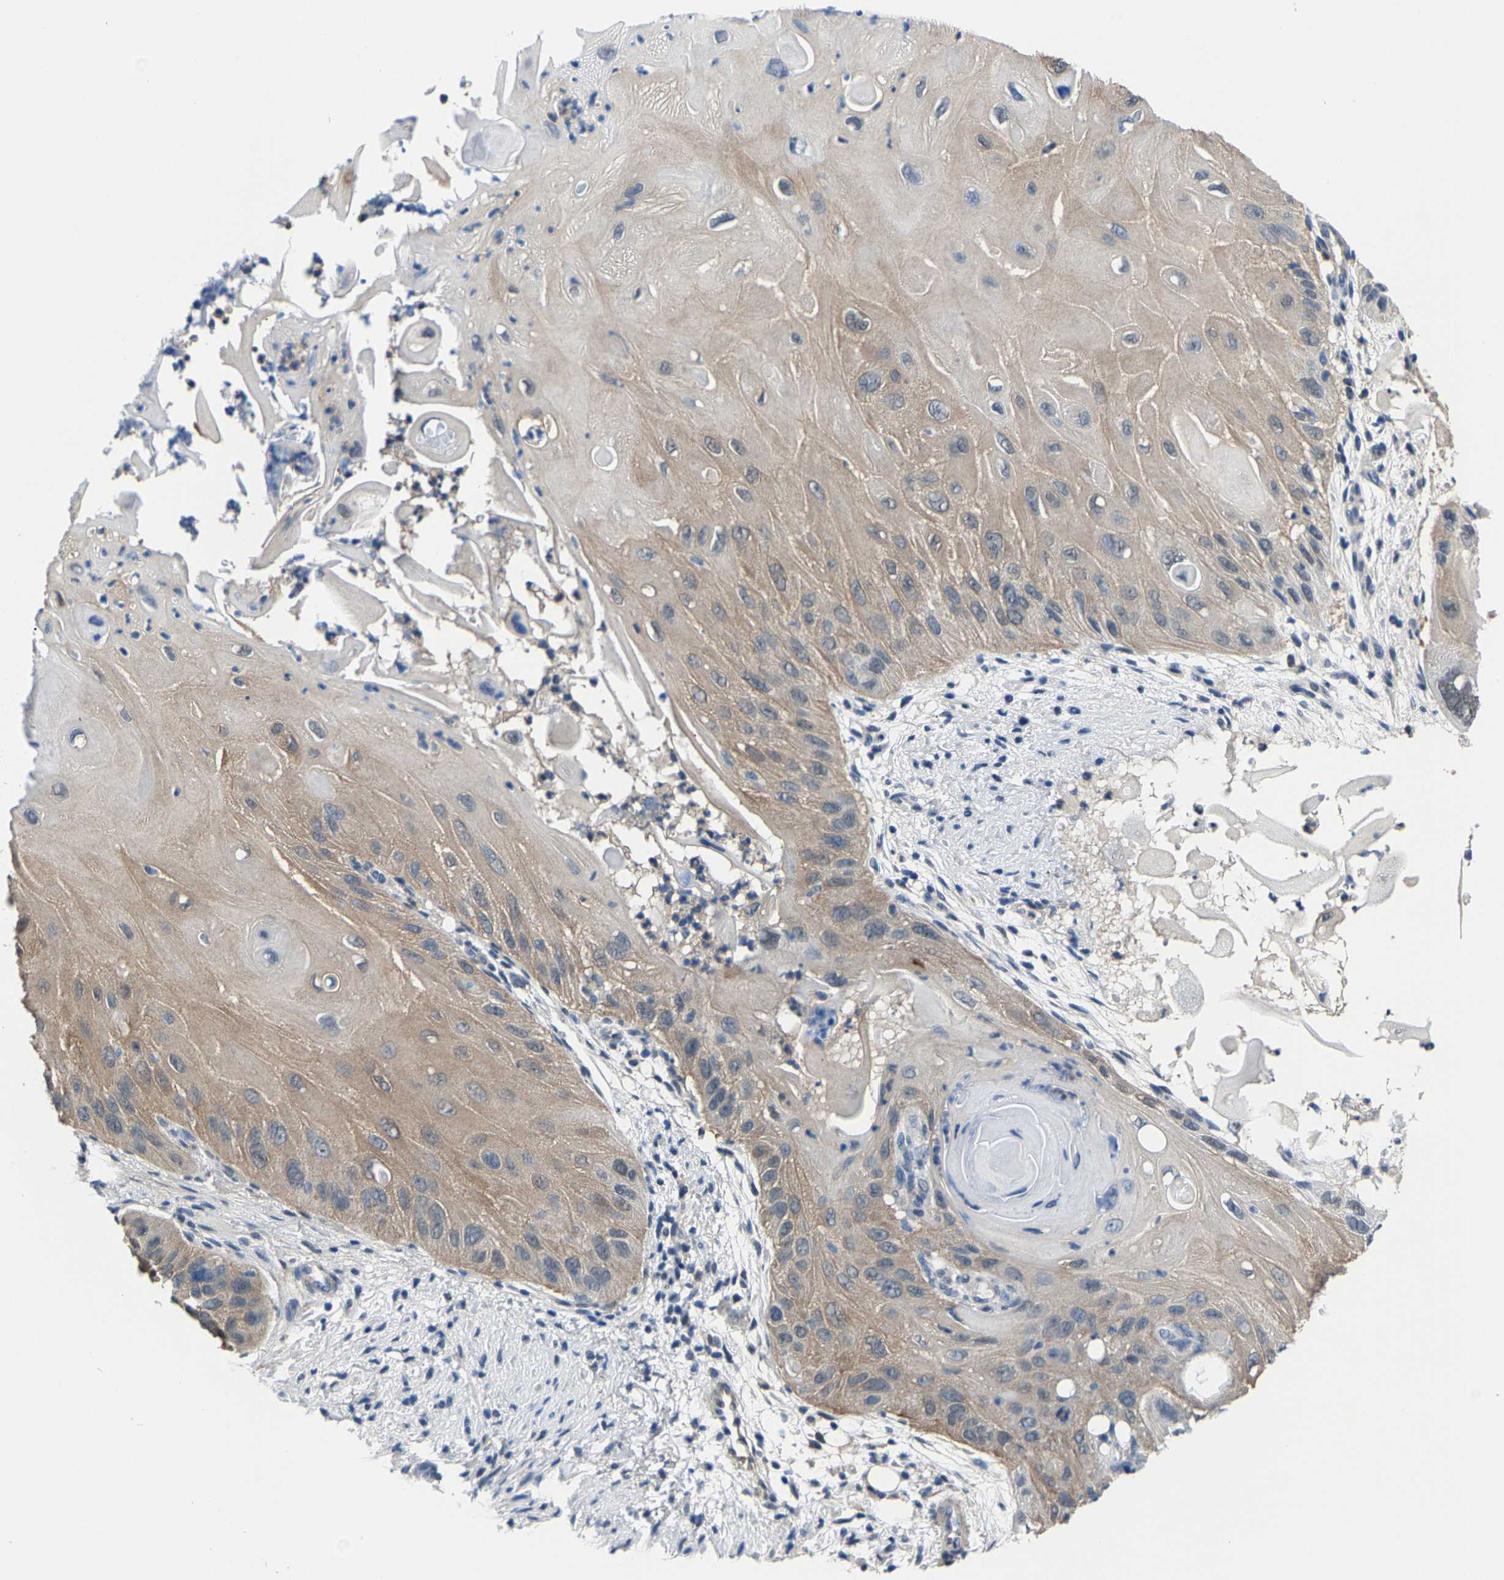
{"staining": {"intensity": "weak", "quantity": "25%-75%", "location": "cytoplasmic/membranous"}, "tissue": "skin cancer", "cell_type": "Tumor cells", "image_type": "cancer", "snomed": [{"axis": "morphology", "description": "Squamous cell carcinoma, NOS"}, {"axis": "topography", "description": "Skin"}], "caption": "A brown stain highlights weak cytoplasmic/membranous staining of a protein in skin cancer (squamous cell carcinoma) tumor cells.", "gene": "SSH3", "patient": {"sex": "female", "age": 77}}